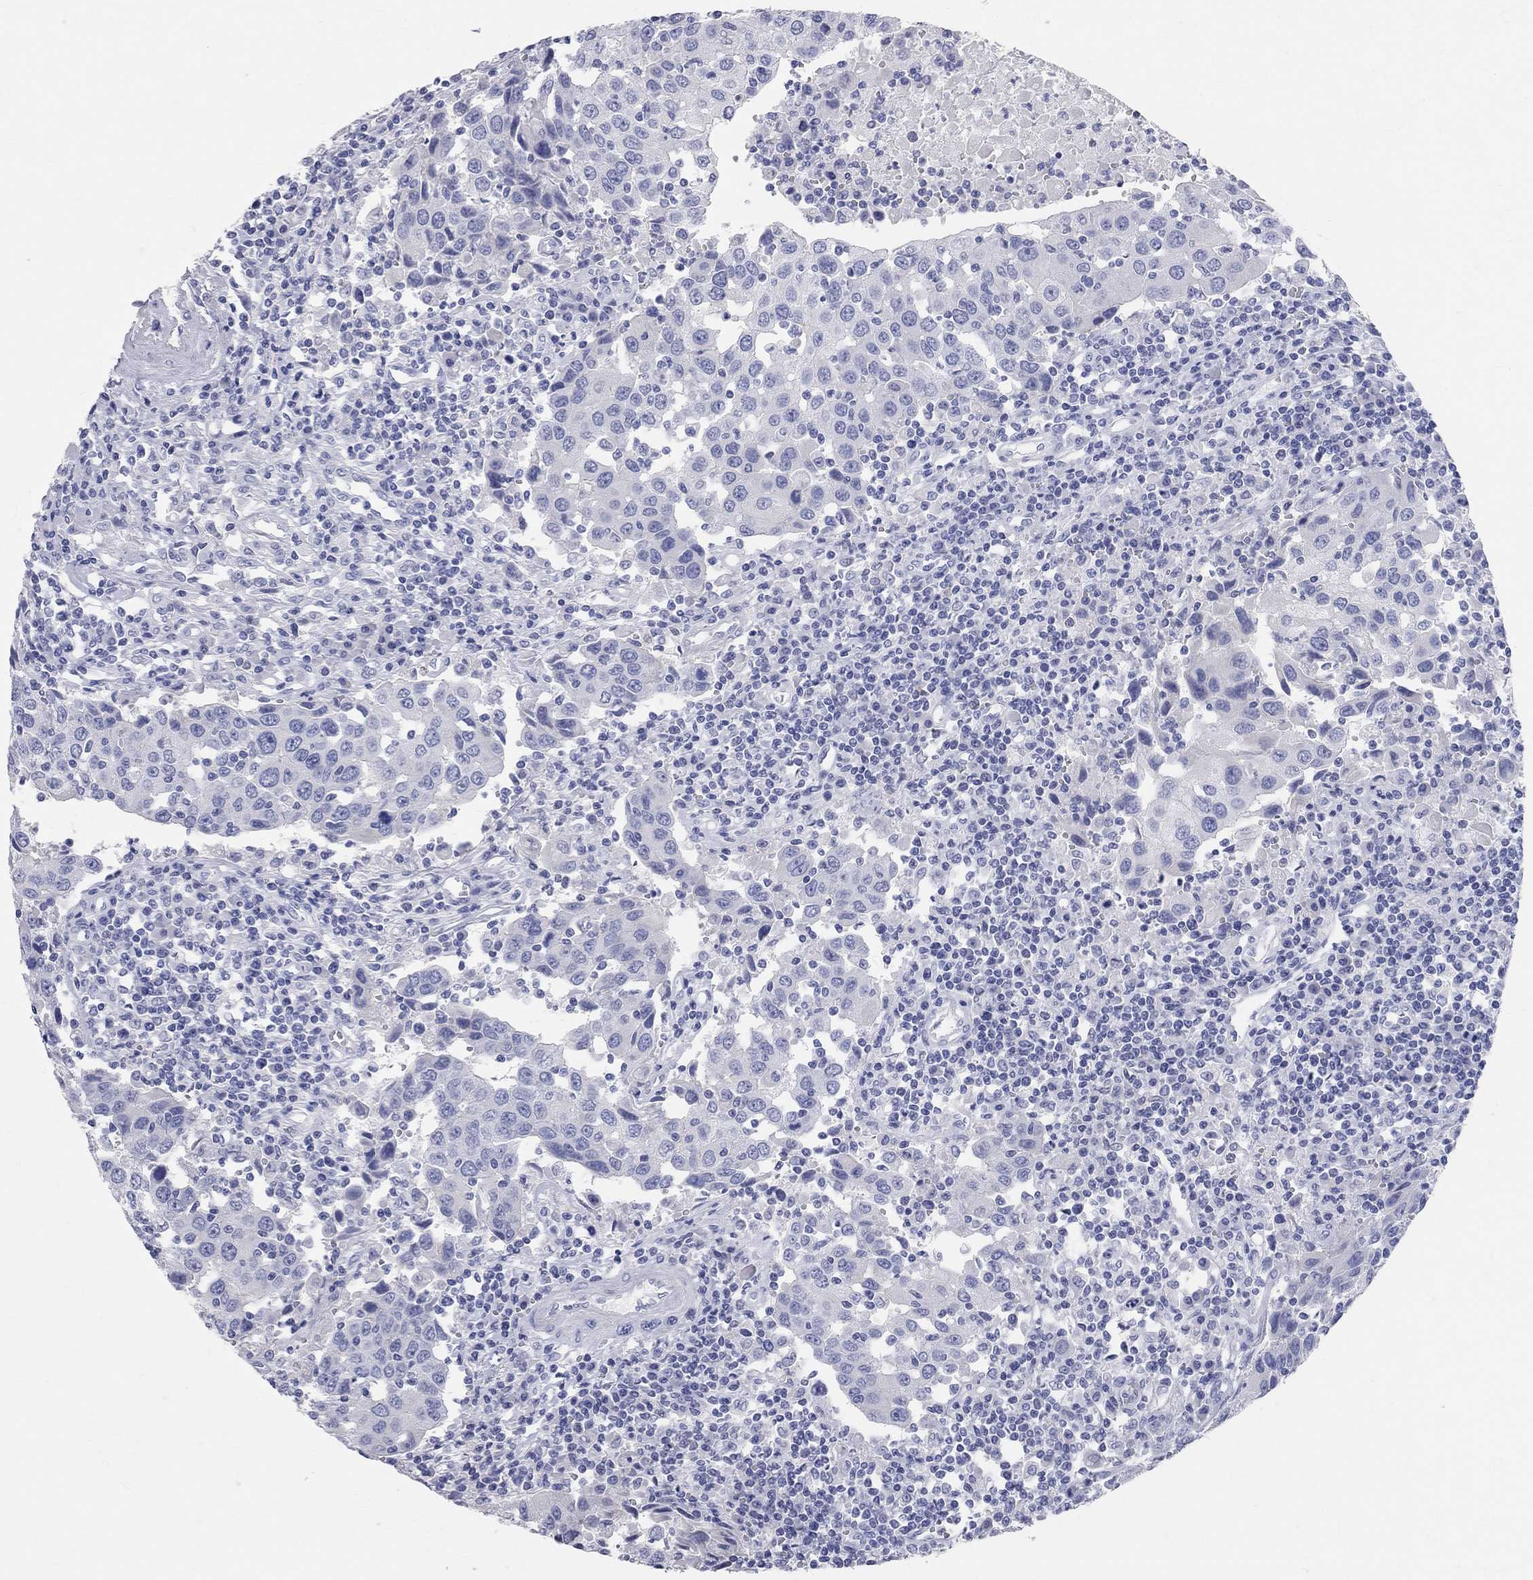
{"staining": {"intensity": "negative", "quantity": "none", "location": "none"}, "tissue": "urothelial cancer", "cell_type": "Tumor cells", "image_type": "cancer", "snomed": [{"axis": "morphology", "description": "Urothelial carcinoma, High grade"}, {"axis": "topography", "description": "Urinary bladder"}], "caption": "The photomicrograph demonstrates no staining of tumor cells in high-grade urothelial carcinoma.", "gene": "AOX1", "patient": {"sex": "female", "age": 85}}